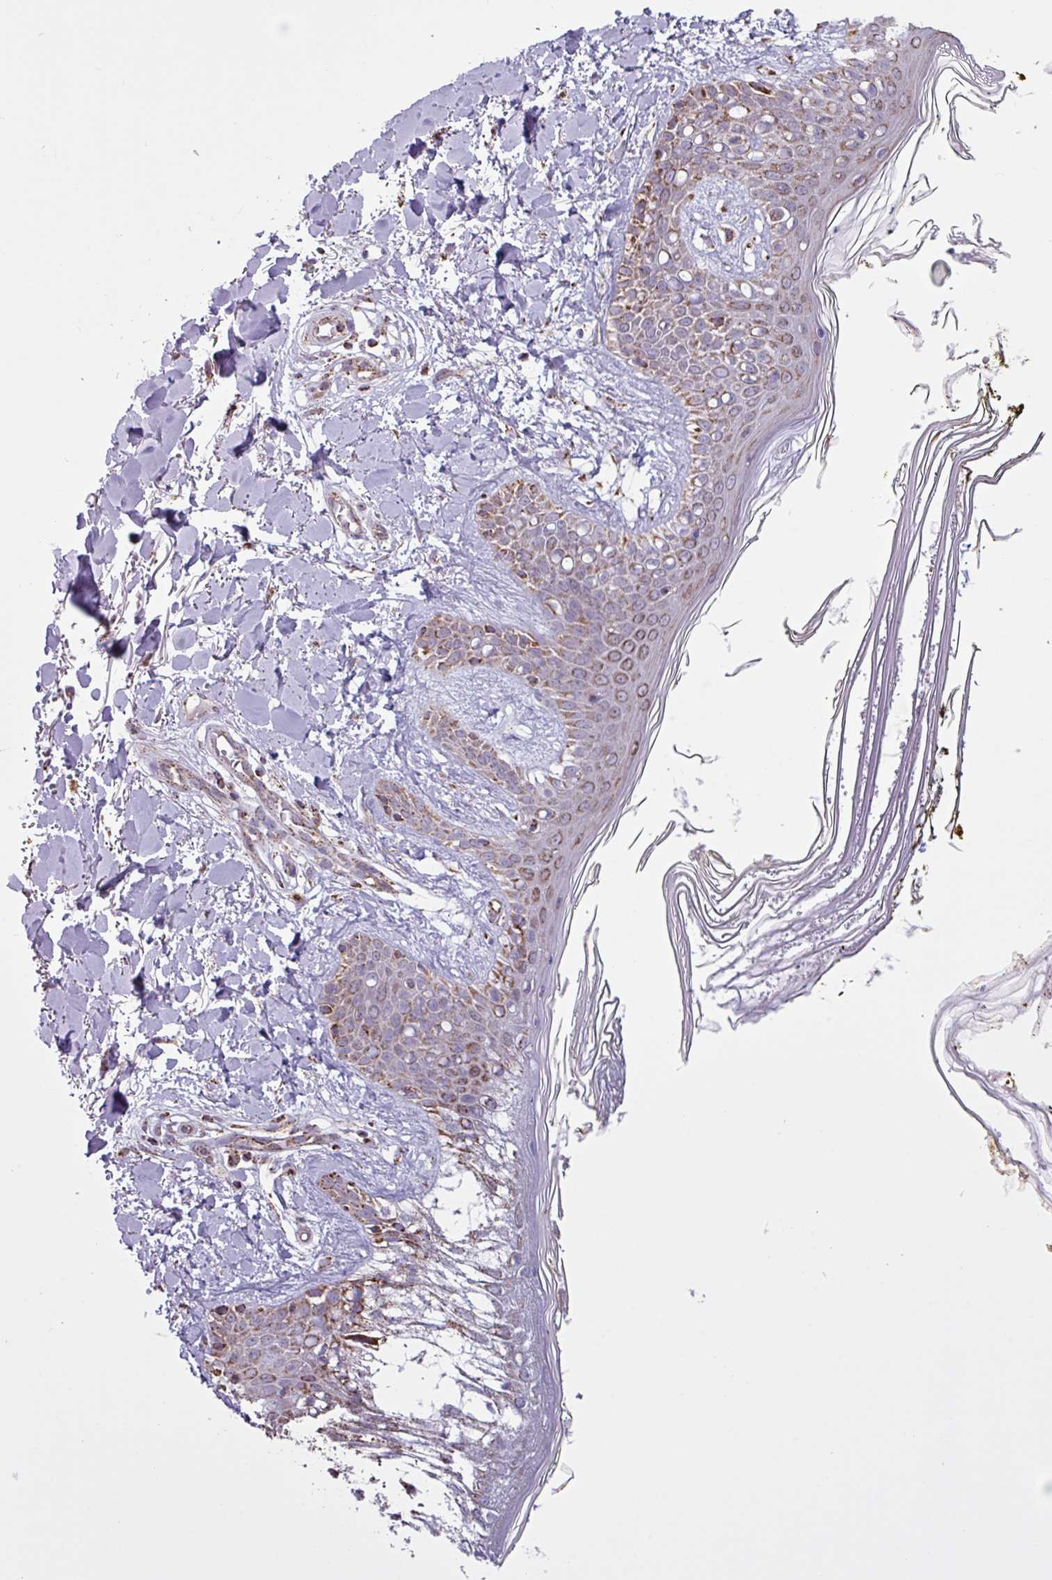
{"staining": {"intensity": "moderate", "quantity": ">75%", "location": "cytoplasmic/membranous"}, "tissue": "skin", "cell_type": "Fibroblasts", "image_type": "normal", "snomed": [{"axis": "morphology", "description": "Normal tissue, NOS"}, {"axis": "topography", "description": "Skin"}], "caption": "Moderate cytoplasmic/membranous positivity for a protein is appreciated in about >75% of fibroblasts of benign skin using immunohistochemistry.", "gene": "ALG8", "patient": {"sex": "female", "age": 34}}